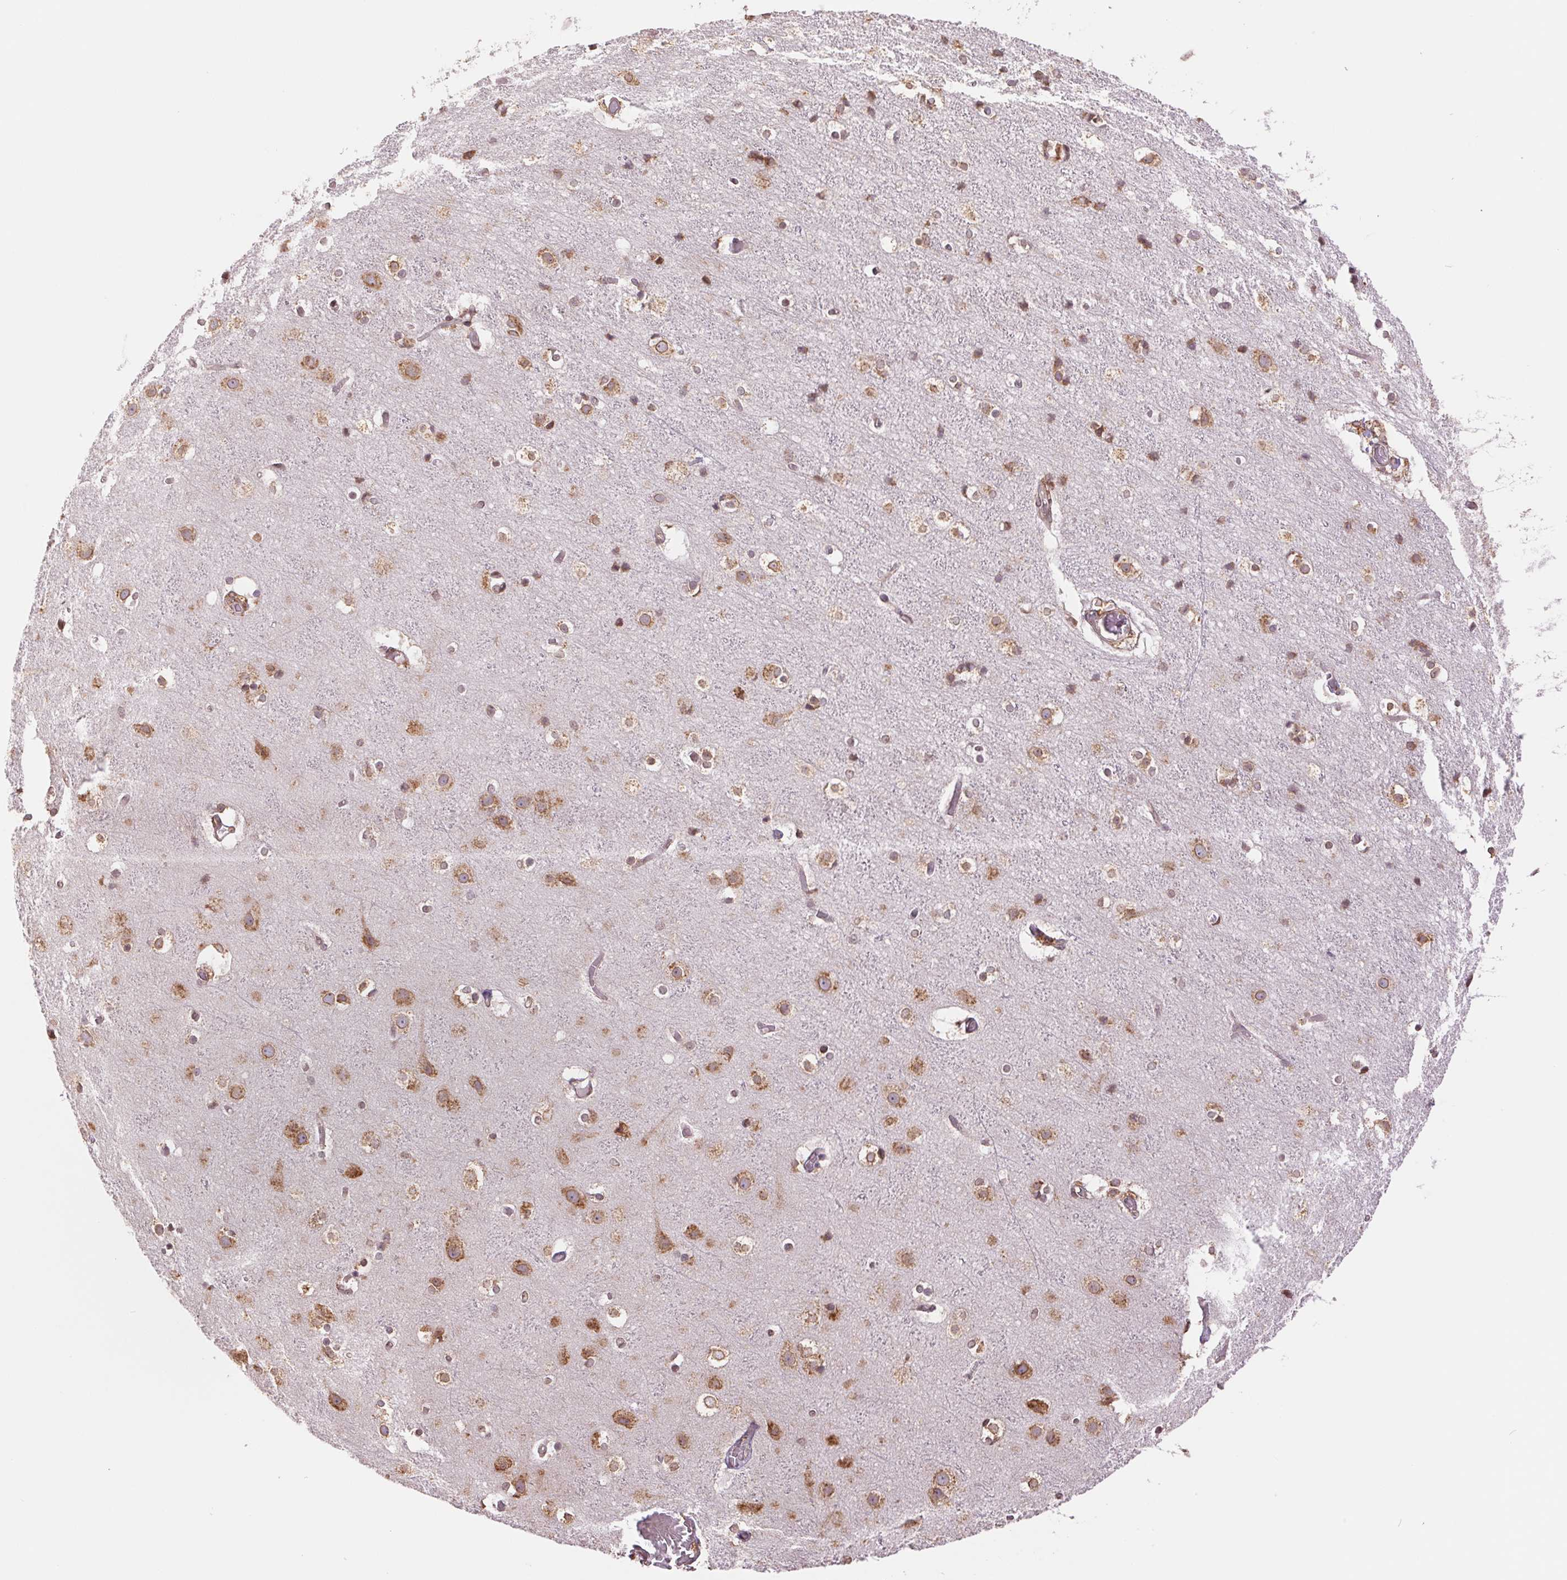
{"staining": {"intensity": "weak", "quantity": ">75%", "location": "cytoplasmic/membranous"}, "tissue": "cerebral cortex", "cell_type": "Endothelial cells", "image_type": "normal", "snomed": [{"axis": "morphology", "description": "Normal tissue, NOS"}, {"axis": "topography", "description": "Cerebral cortex"}], "caption": "Cerebral cortex was stained to show a protein in brown. There is low levels of weak cytoplasmic/membranous staining in approximately >75% of endothelial cells. (brown staining indicates protein expression, while blue staining denotes nuclei).", "gene": "RPN1", "patient": {"sex": "female", "age": 52}}